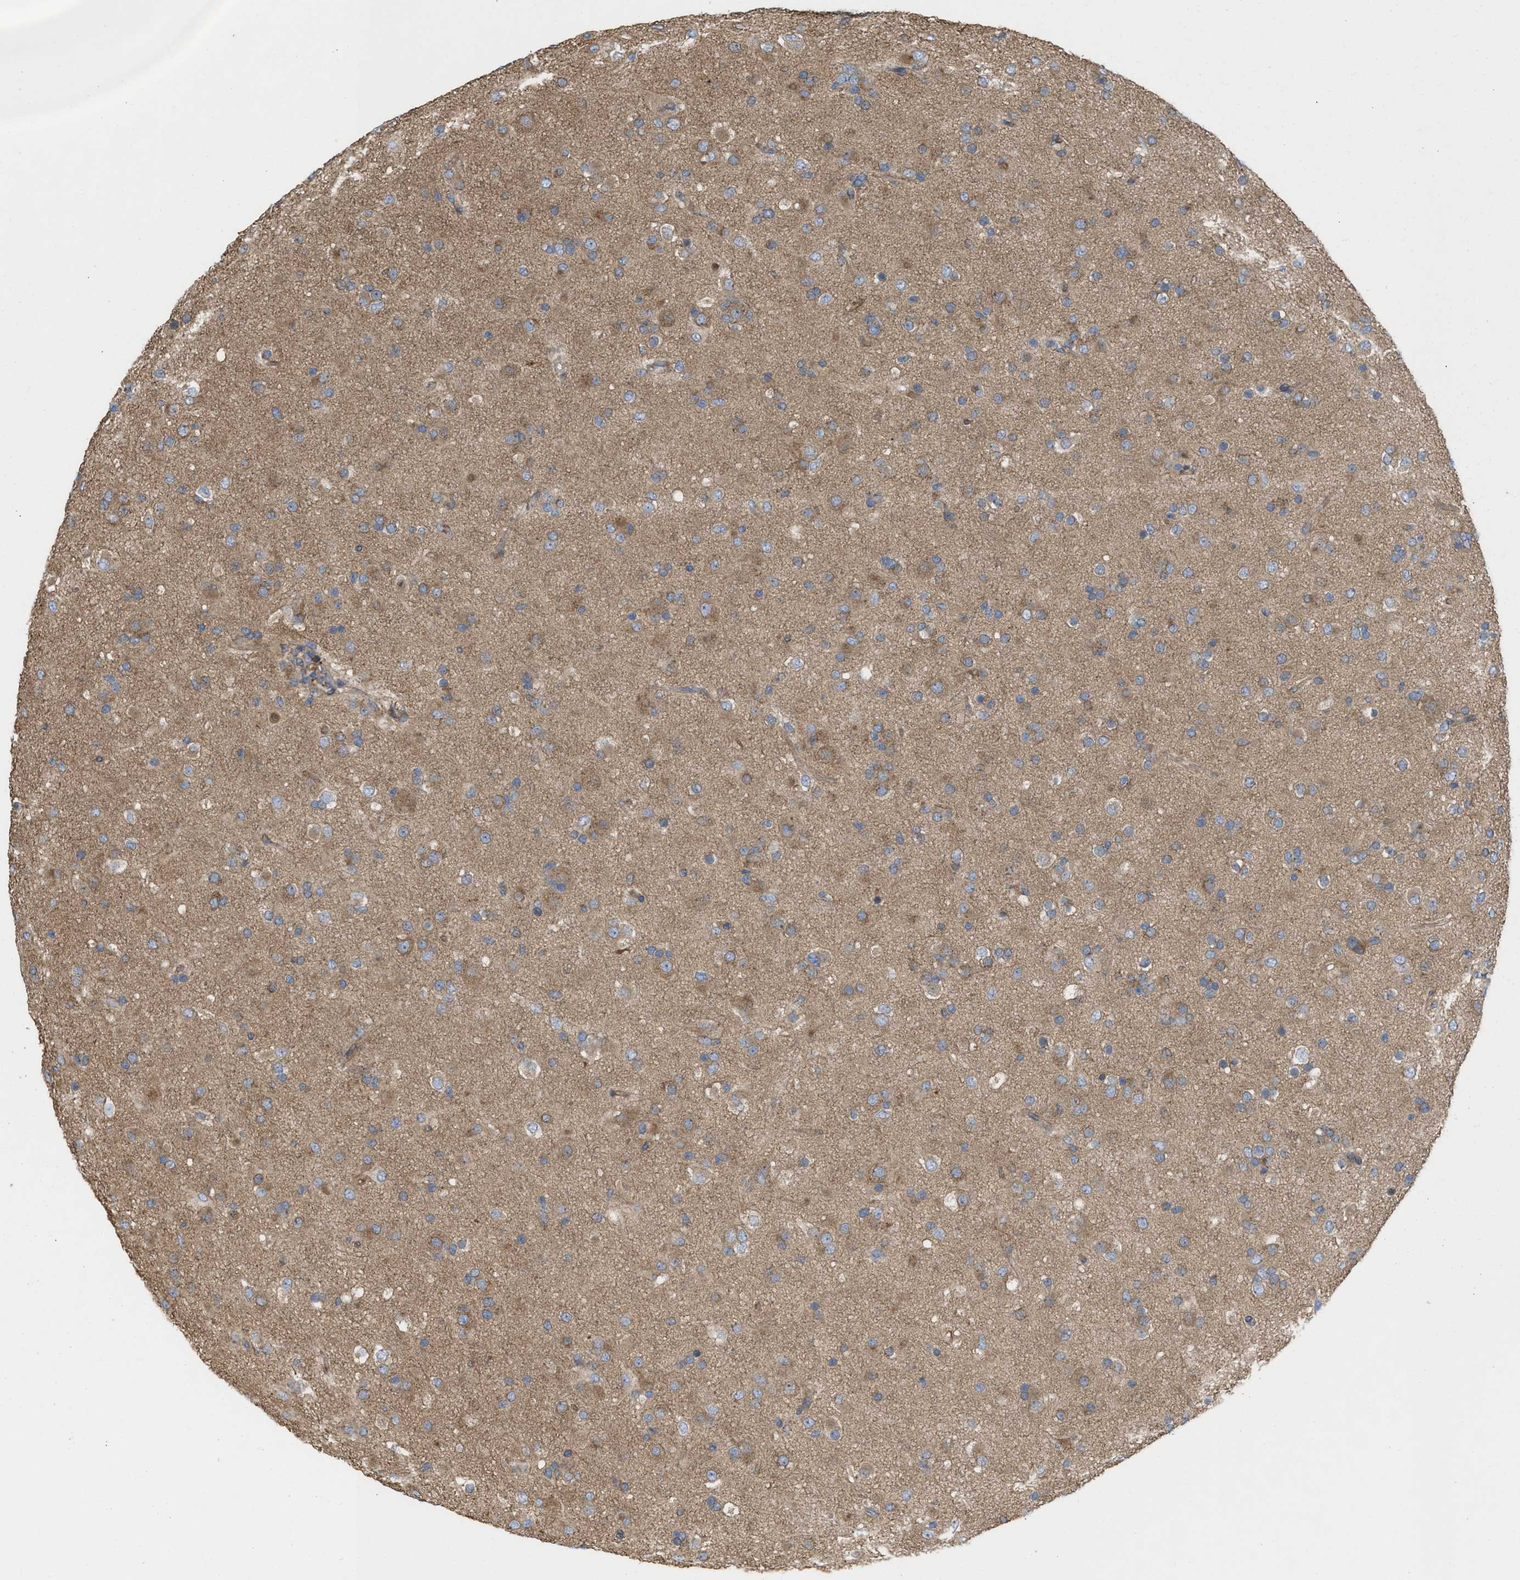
{"staining": {"intensity": "moderate", "quantity": "25%-75%", "location": "cytoplasmic/membranous"}, "tissue": "glioma", "cell_type": "Tumor cells", "image_type": "cancer", "snomed": [{"axis": "morphology", "description": "Glioma, malignant, Low grade"}, {"axis": "topography", "description": "Brain"}], "caption": "Protein expression analysis of glioma displays moderate cytoplasmic/membranous expression in about 25%-75% of tumor cells.", "gene": "EPS15L1", "patient": {"sex": "male", "age": 65}}